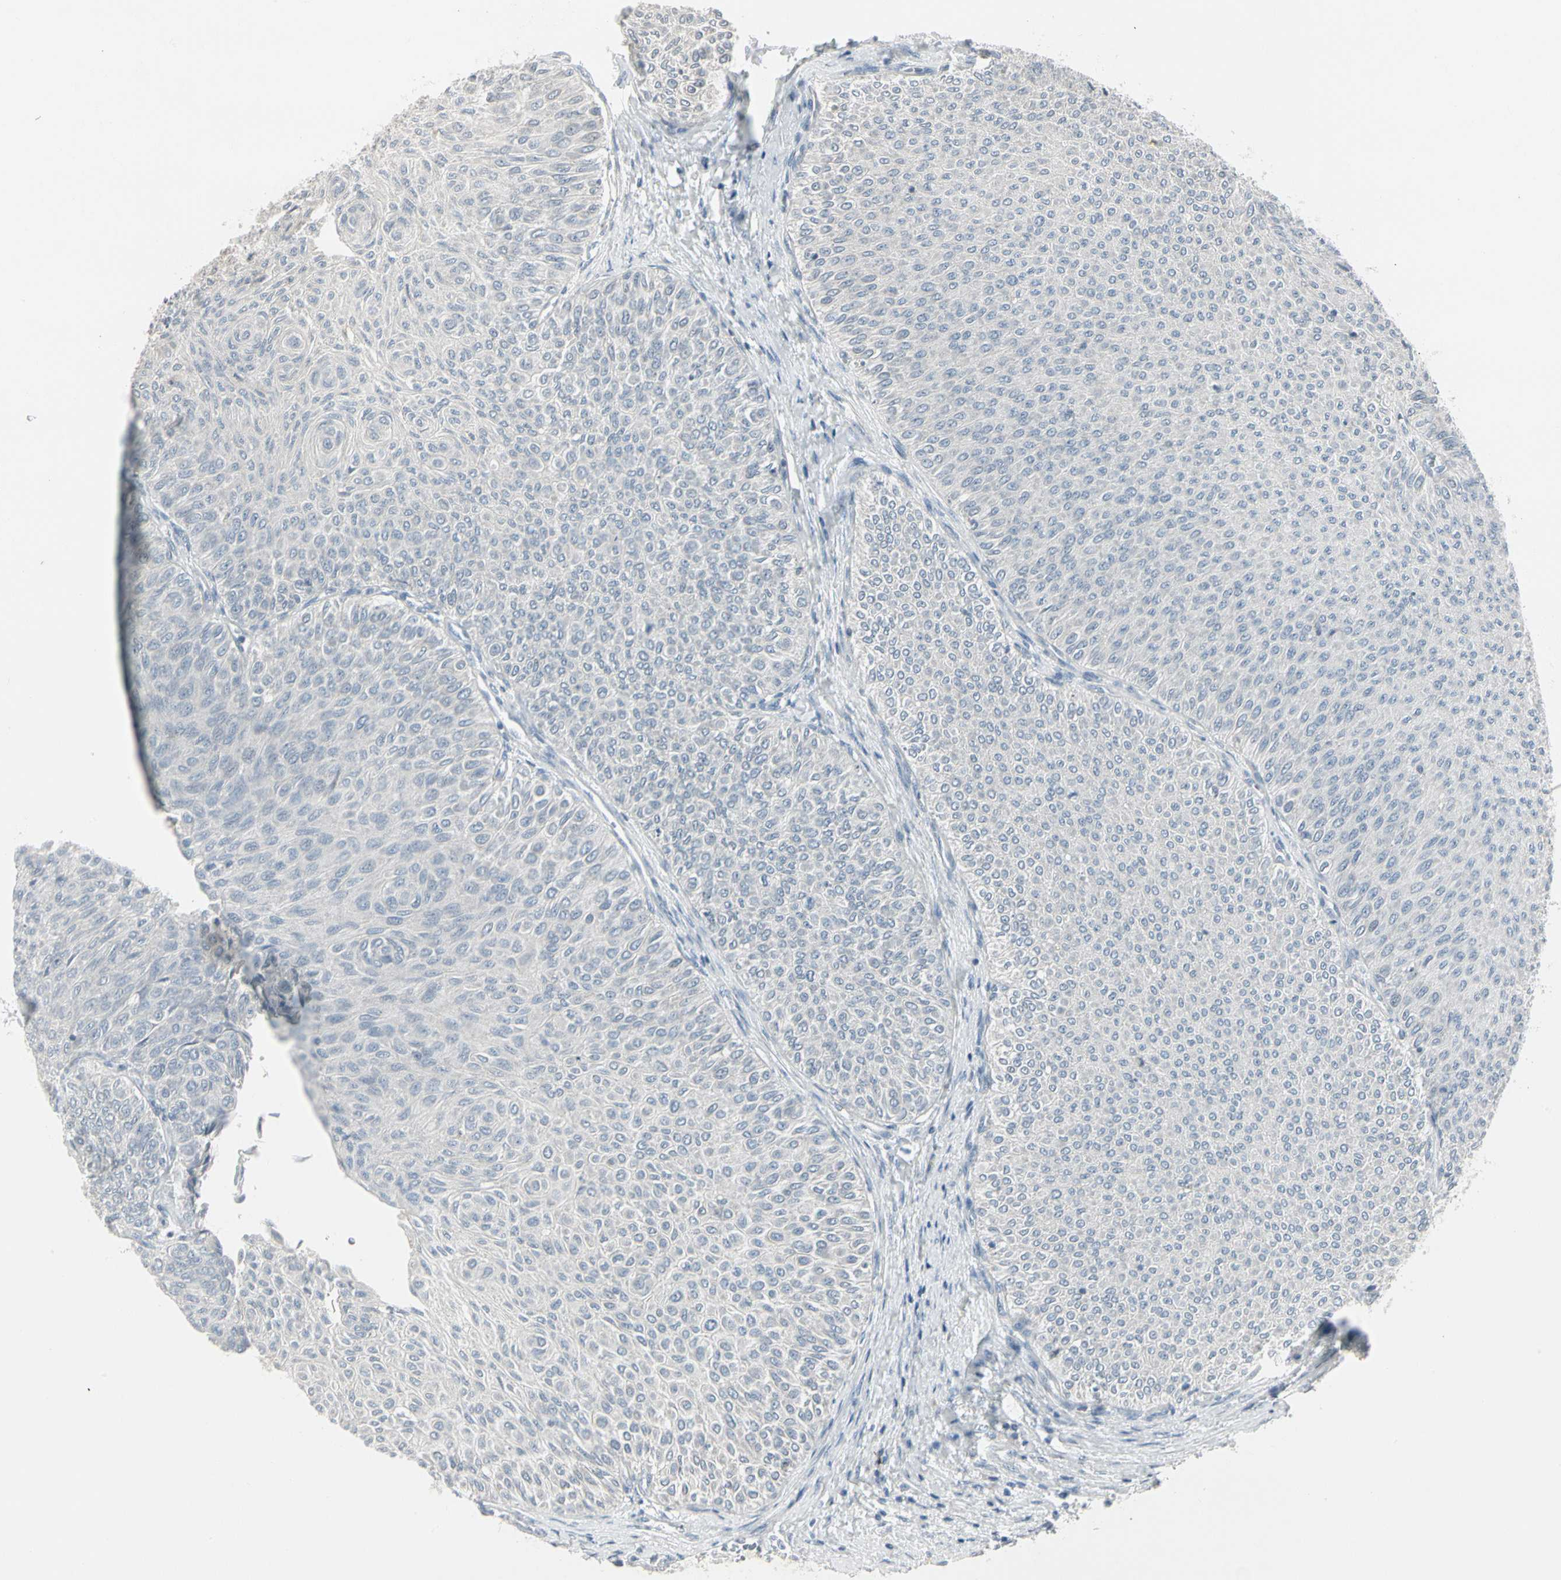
{"staining": {"intensity": "negative", "quantity": "none", "location": "none"}, "tissue": "urothelial cancer", "cell_type": "Tumor cells", "image_type": "cancer", "snomed": [{"axis": "morphology", "description": "Urothelial carcinoma, Low grade"}, {"axis": "topography", "description": "Urinary bladder"}], "caption": "IHC of low-grade urothelial carcinoma displays no expression in tumor cells. Brightfield microscopy of immunohistochemistry stained with DAB (3,3'-diaminobenzidine) (brown) and hematoxylin (blue), captured at high magnification.", "gene": "DMPK", "patient": {"sex": "male", "age": 78}}